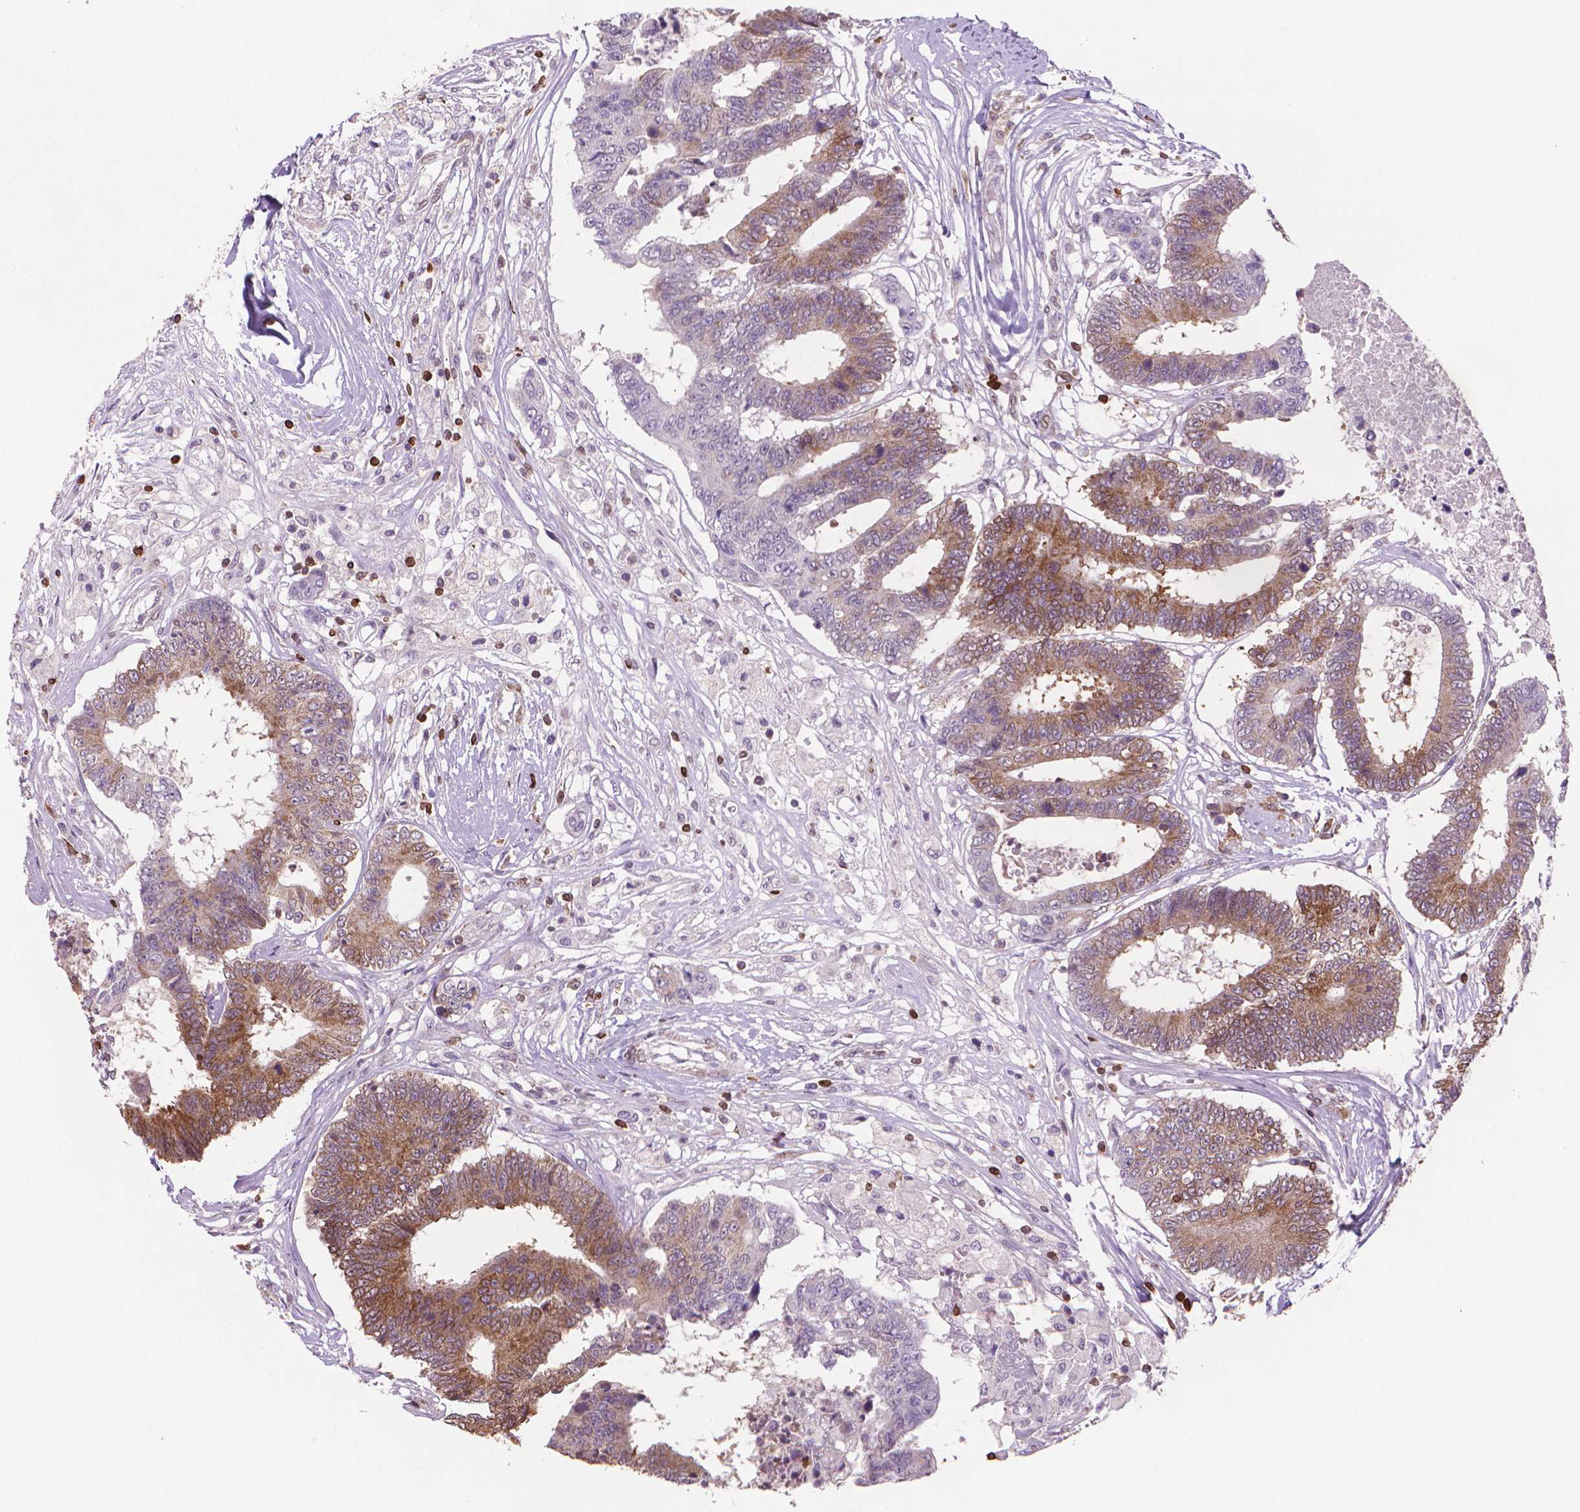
{"staining": {"intensity": "moderate", "quantity": "25%-75%", "location": "cytoplasmic/membranous"}, "tissue": "colorectal cancer", "cell_type": "Tumor cells", "image_type": "cancer", "snomed": [{"axis": "morphology", "description": "Adenocarcinoma, NOS"}, {"axis": "topography", "description": "Colon"}], "caption": "Protein analysis of colorectal adenocarcinoma tissue displays moderate cytoplasmic/membranous positivity in about 25%-75% of tumor cells. The staining is performed using DAB (3,3'-diaminobenzidine) brown chromogen to label protein expression. The nuclei are counter-stained blue using hematoxylin.", "gene": "BCL2", "patient": {"sex": "female", "age": 48}}